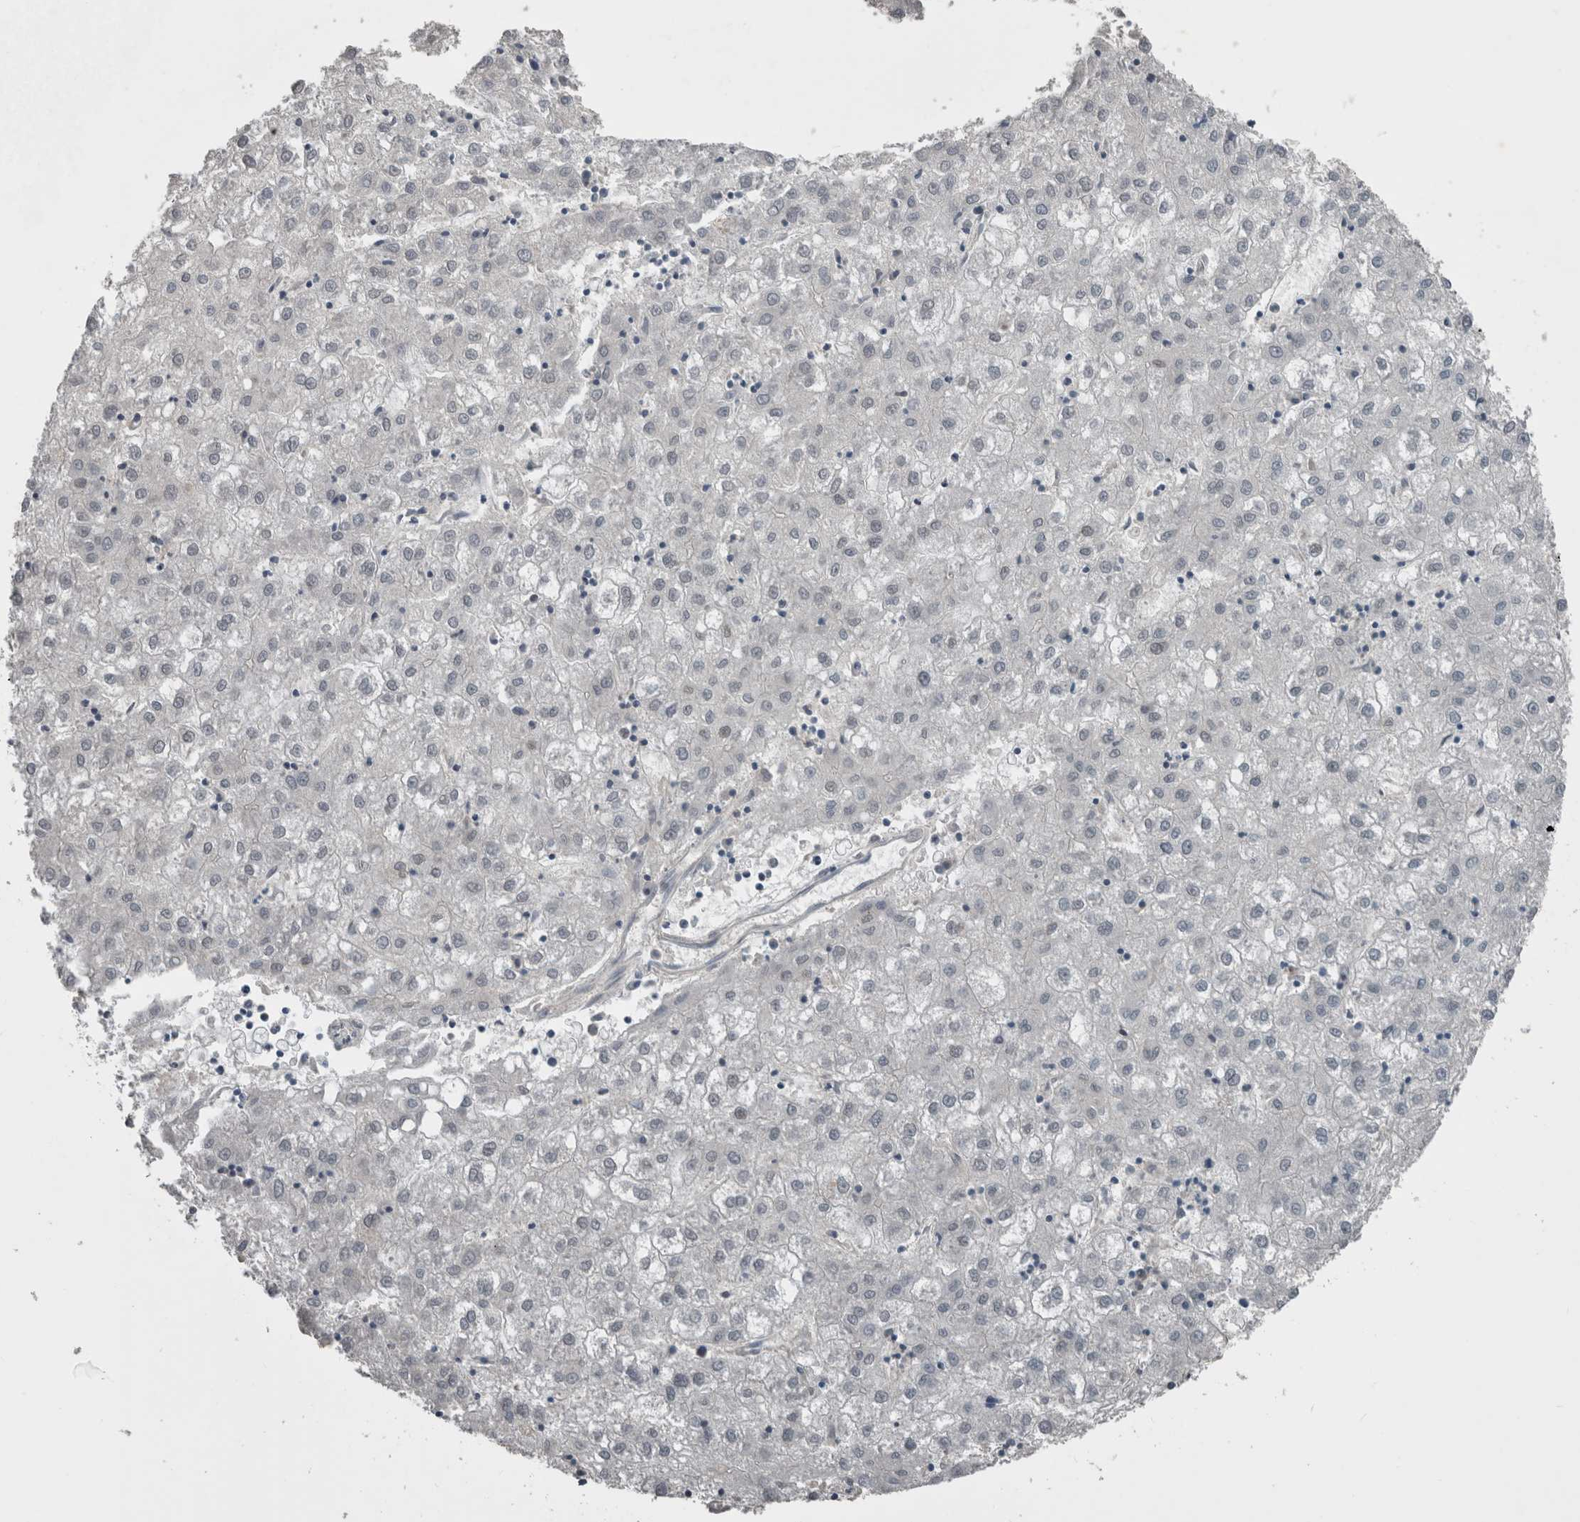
{"staining": {"intensity": "negative", "quantity": "none", "location": "none"}, "tissue": "liver cancer", "cell_type": "Tumor cells", "image_type": "cancer", "snomed": [{"axis": "morphology", "description": "Carcinoma, Hepatocellular, NOS"}, {"axis": "topography", "description": "Liver"}], "caption": "There is no significant expression in tumor cells of liver cancer (hepatocellular carcinoma).", "gene": "RANBP2", "patient": {"sex": "male", "age": 72}}